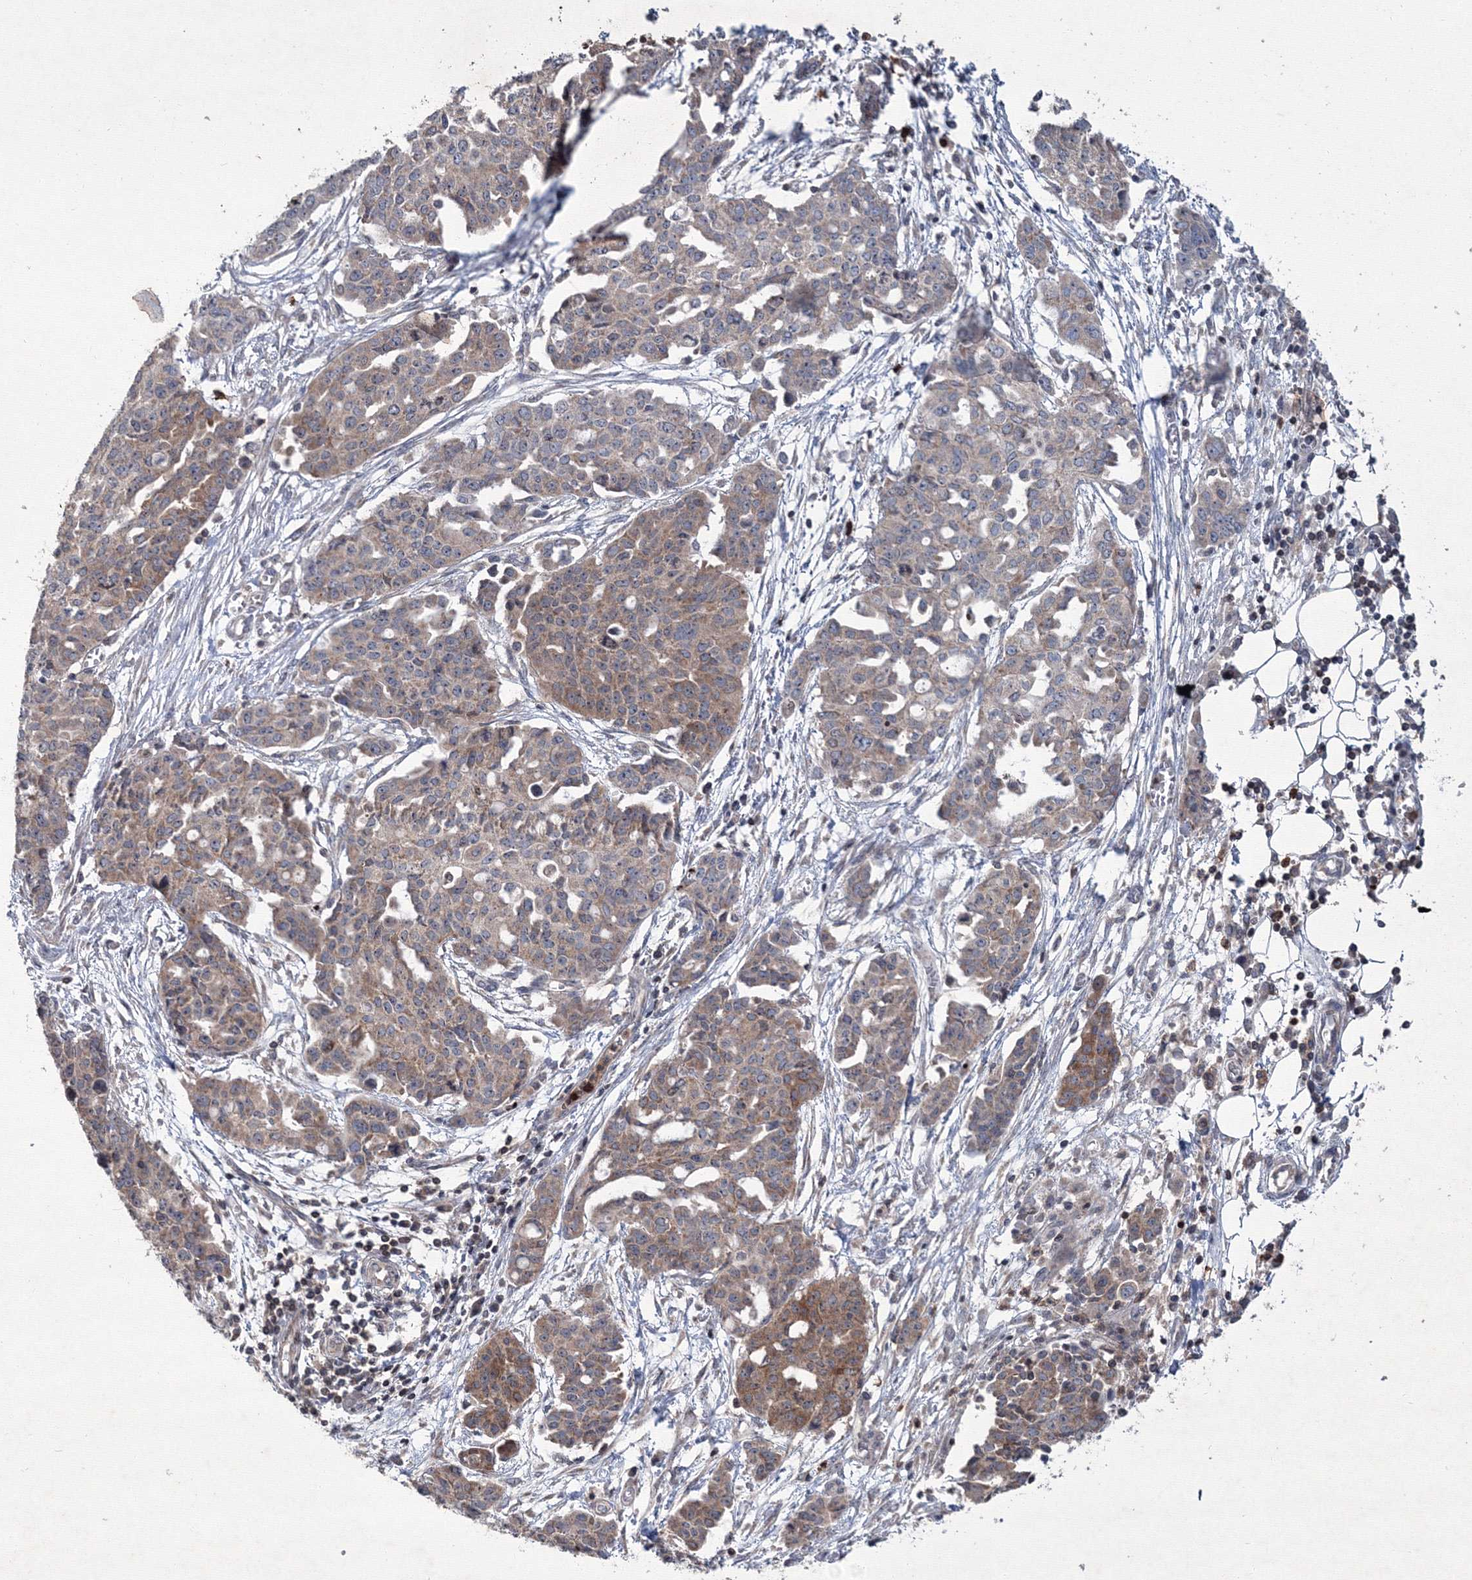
{"staining": {"intensity": "moderate", "quantity": "25%-75%", "location": "cytoplasmic/membranous"}, "tissue": "ovarian cancer", "cell_type": "Tumor cells", "image_type": "cancer", "snomed": [{"axis": "morphology", "description": "Cystadenocarcinoma, serous, NOS"}, {"axis": "topography", "description": "Soft tissue"}, {"axis": "topography", "description": "Ovary"}], "caption": "Immunohistochemical staining of ovarian serous cystadenocarcinoma reveals moderate cytoplasmic/membranous protein positivity in about 25%-75% of tumor cells.", "gene": "MKRN2", "patient": {"sex": "female", "age": 57}}